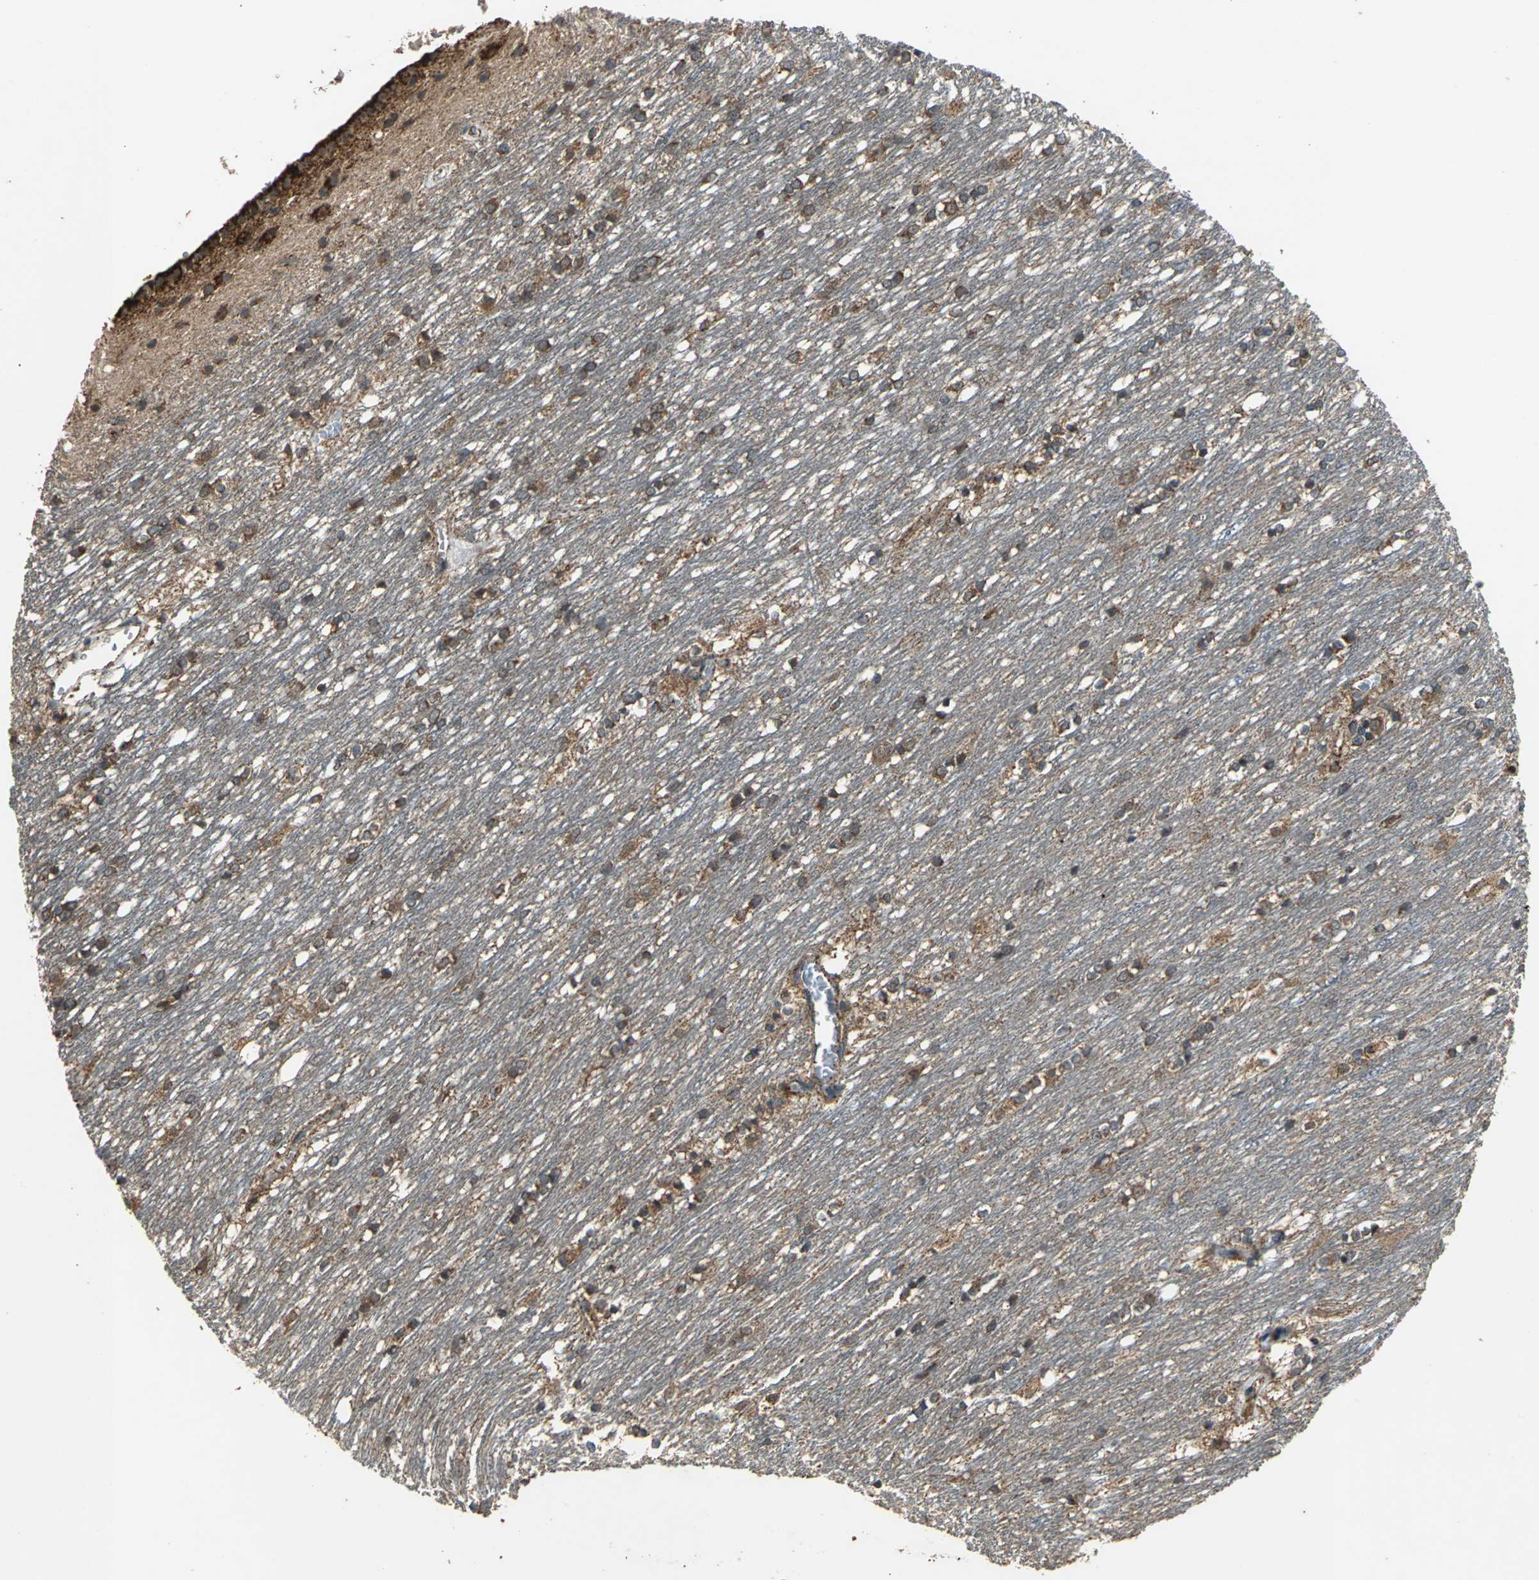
{"staining": {"intensity": "strong", "quantity": "25%-75%", "location": "cytoplasmic/membranous"}, "tissue": "caudate", "cell_type": "Glial cells", "image_type": "normal", "snomed": [{"axis": "morphology", "description": "Normal tissue, NOS"}, {"axis": "topography", "description": "Lateral ventricle wall"}], "caption": "Immunohistochemical staining of benign human caudate shows strong cytoplasmic/membranous protein staining in about 25%-75% of glial cells. The staining is performed using DAB brown chromogen to label protein expression. The nuclei are counter-stained blue using hematoxylin.", "gene": "ZNF608", "patient": {"sex": "female", "age": 19}}